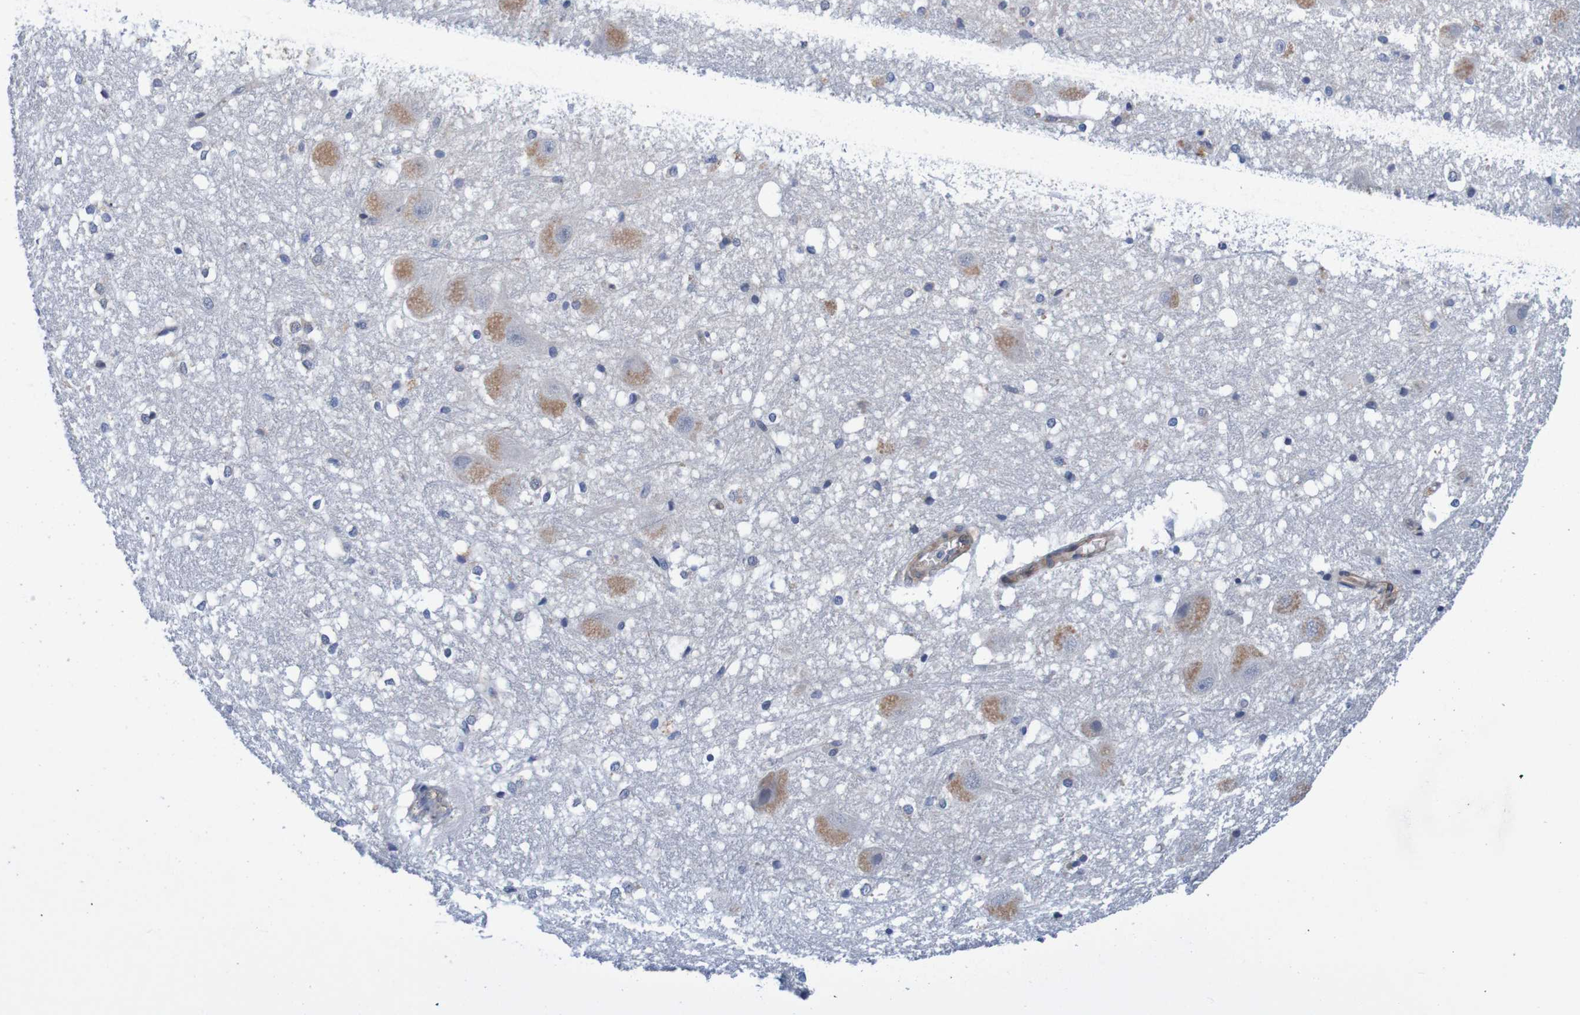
{"staining": {"intensity": "negative", "quantity": "none", "location": "none"}, "tissue": "hippocampus", "cell_type": "Glial cells", "image_type": "normal", "snomed": [{"axis": "morphology", "description": "Normal tissue, NOS"}, {"axis": "topography", "description": "Hippocampus"}], "caption": "This is an IHC micrograph of unremarkable human hippocampus. There is no staining in glial cells.", "gene": "CPED1", "patient": {"sex": "female", "age": 19}}